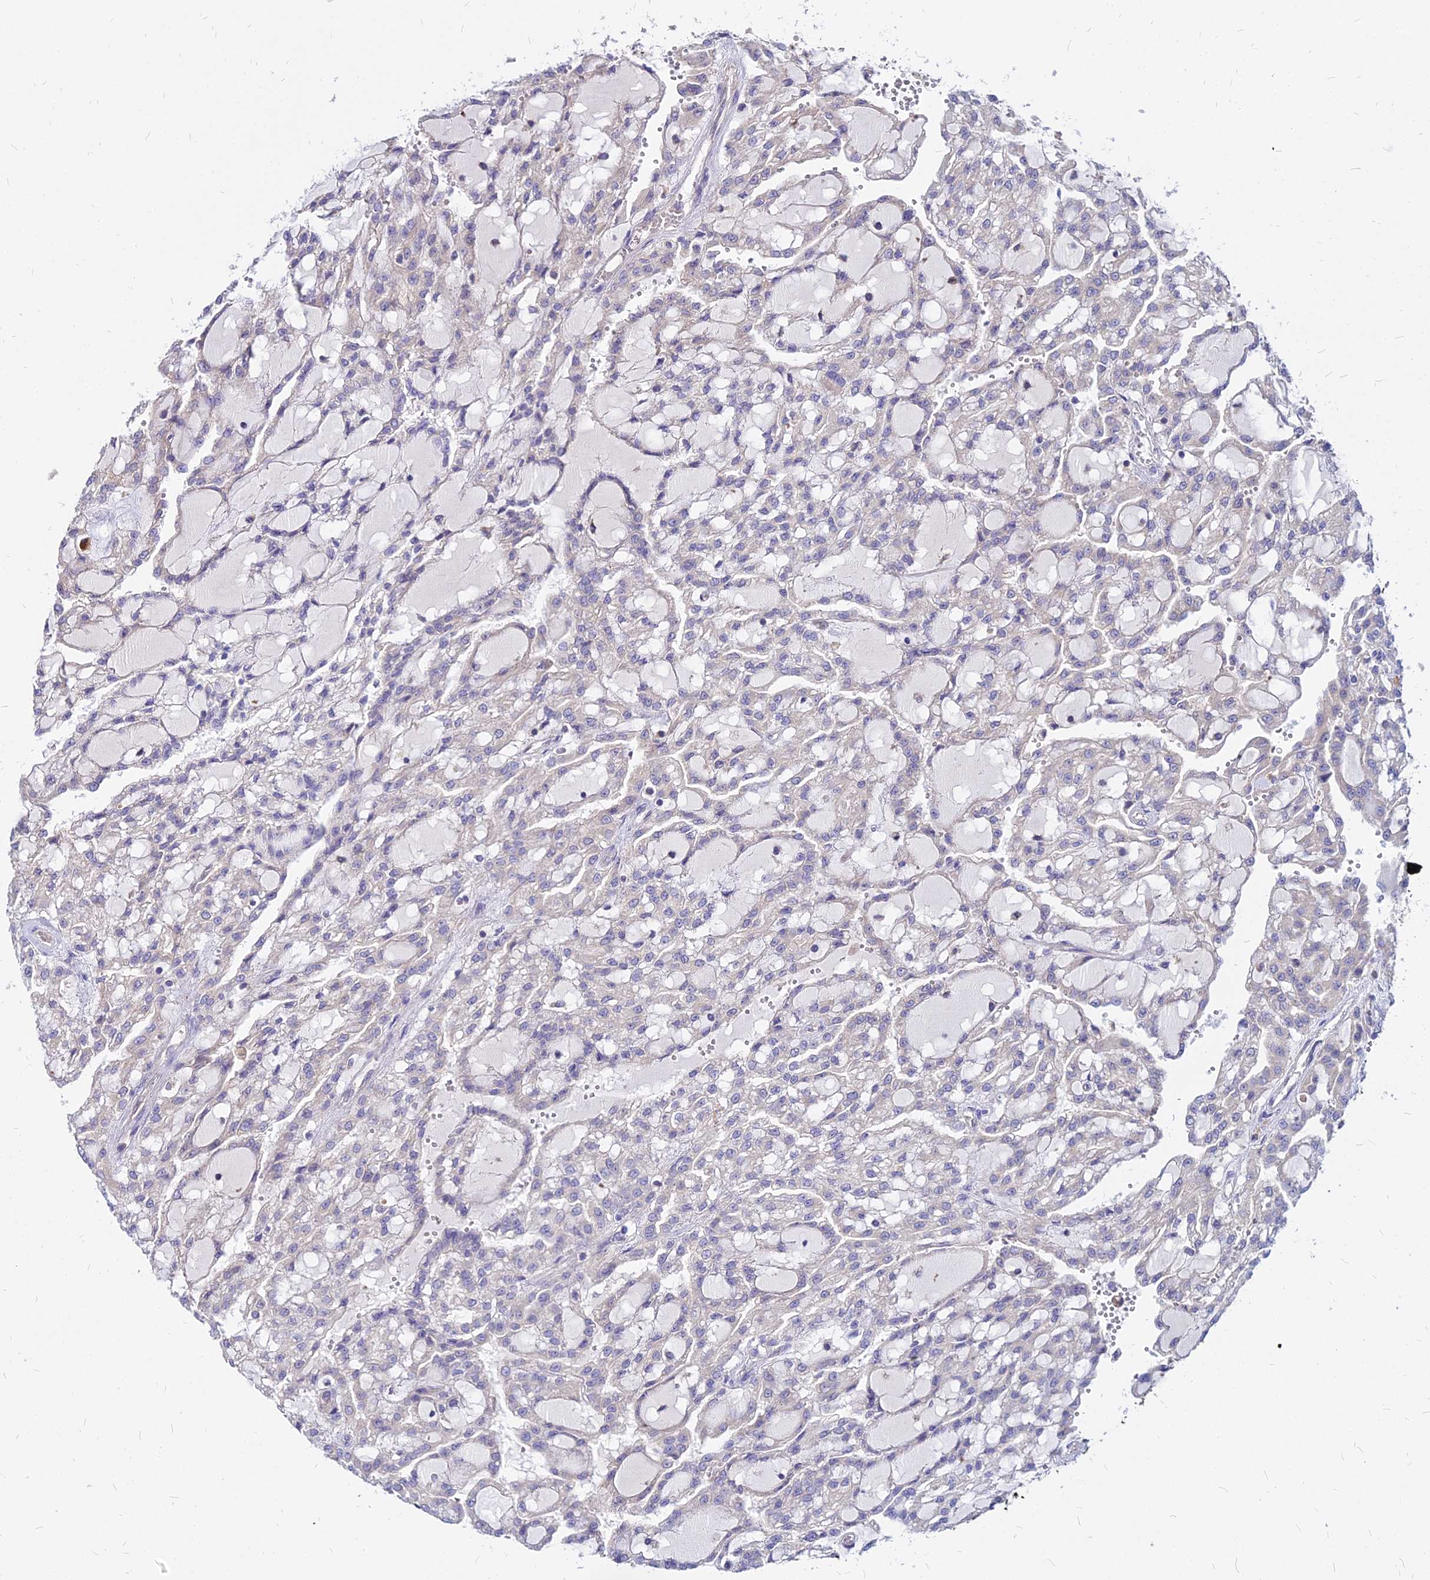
{"staining": {"intensity": "negative", "quantity": "none", "location": "none"}, "tissue": "renal cancer", "cell_type": "Tumor cells", "image_type": "cancer", "snomed": [{"axis": "morphology", "description": "Adenocarcinoma, NOS"}, {"axis": "topography", "description": "Kidney"}], "caption": "IHC image of renal adenocarcinoma stained for a protein (brown), which reveals no staining in tumor cells.", "gene": "COMMD10", "patient": {"sex": "male", "age": 63}}